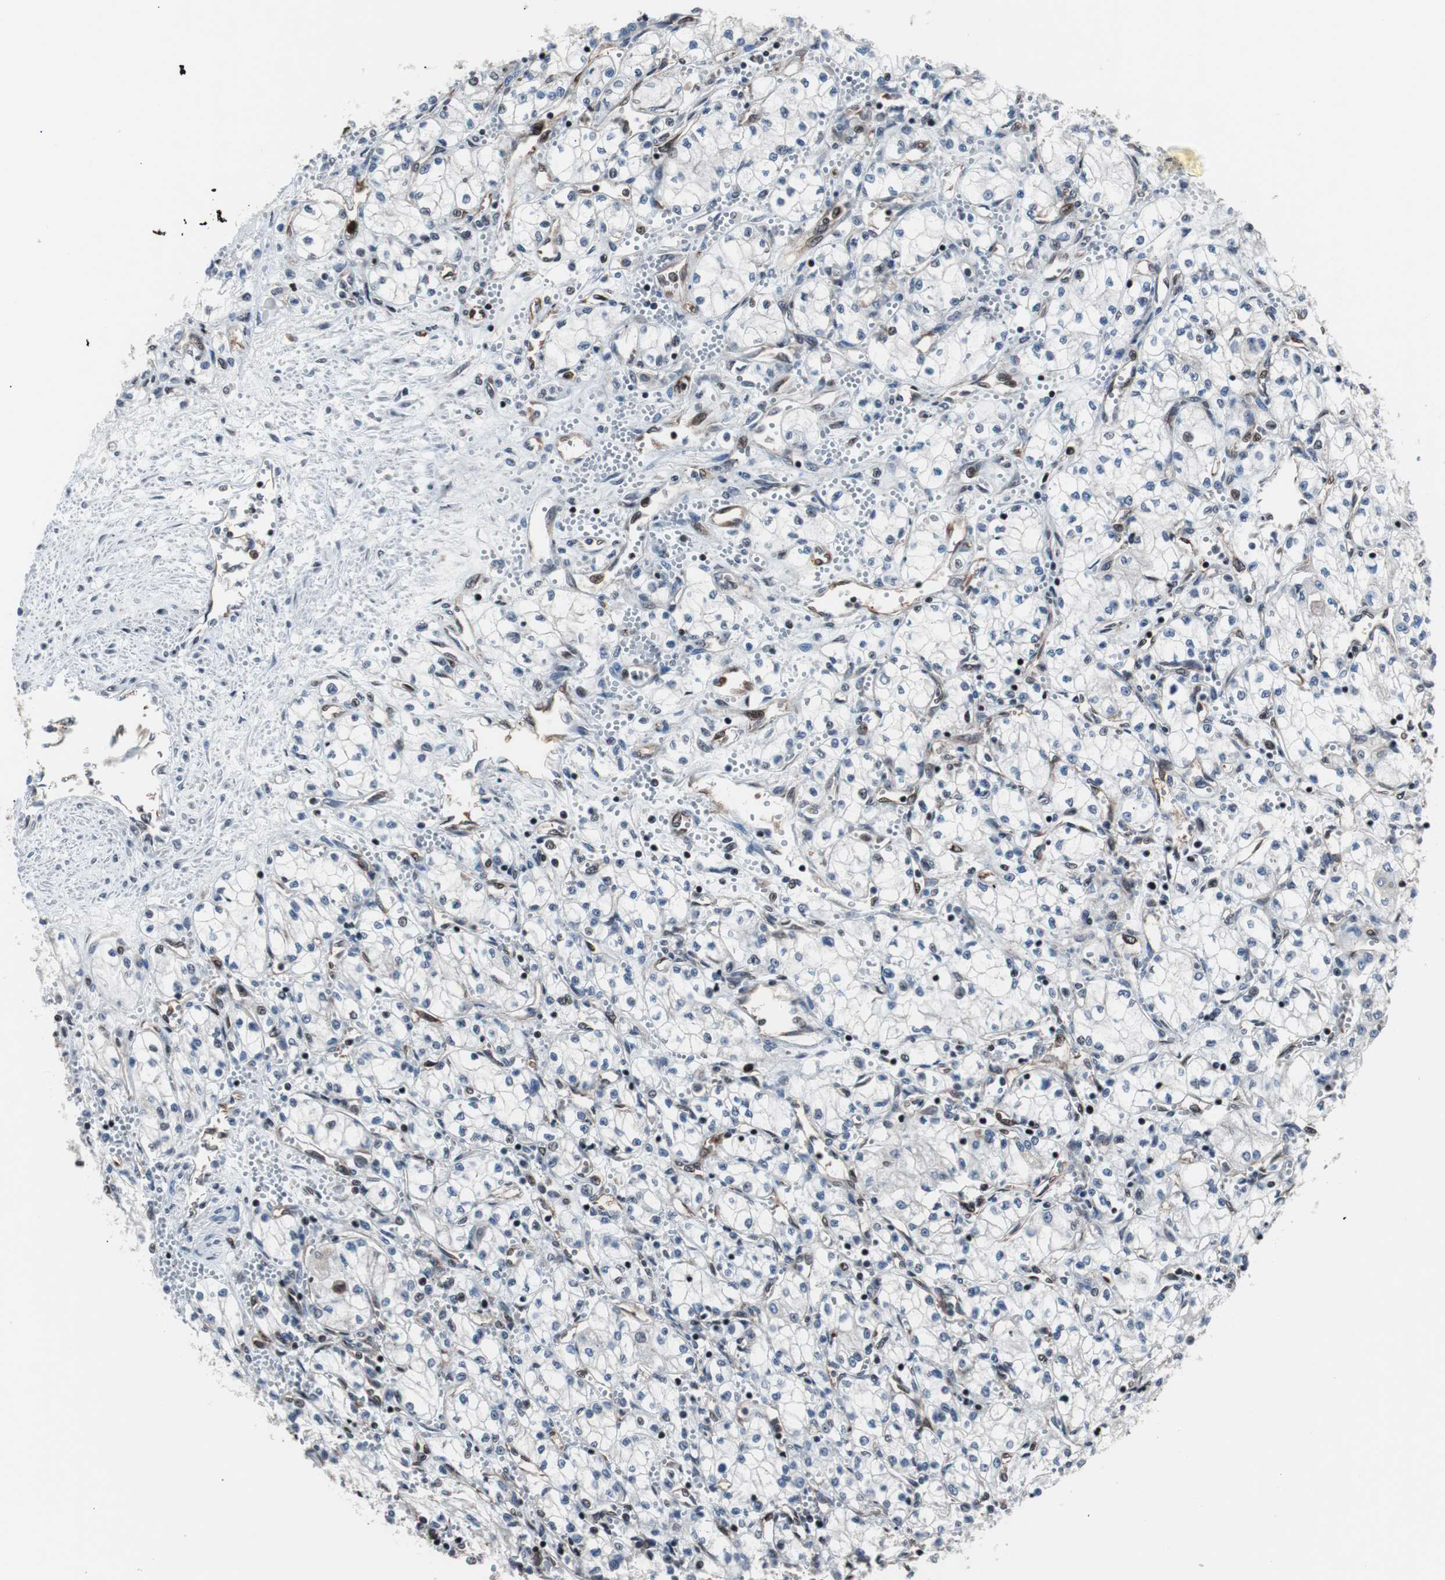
{"staining": {"intensity": "weak", "quantity": "<25%", "location": "nuclear"}, "tissue": "renal cancer", "cell_type": "Tumor cells", "image_type": "cancer", "snomed": [{"axis": "morphology", "description": "Normal tissue, NOS"}, {"axis": "morphology", "description": "Adenocarcinoma, NOS"}, {"axis": "topography", "description": "Kidney"}], "caption": "Immunohistochemical staining of adenocarcinoma (renal) reveals no significant staining in tumor cells.", "gene": "POGZ", "patient": {"sex": "male", "age": 59}}